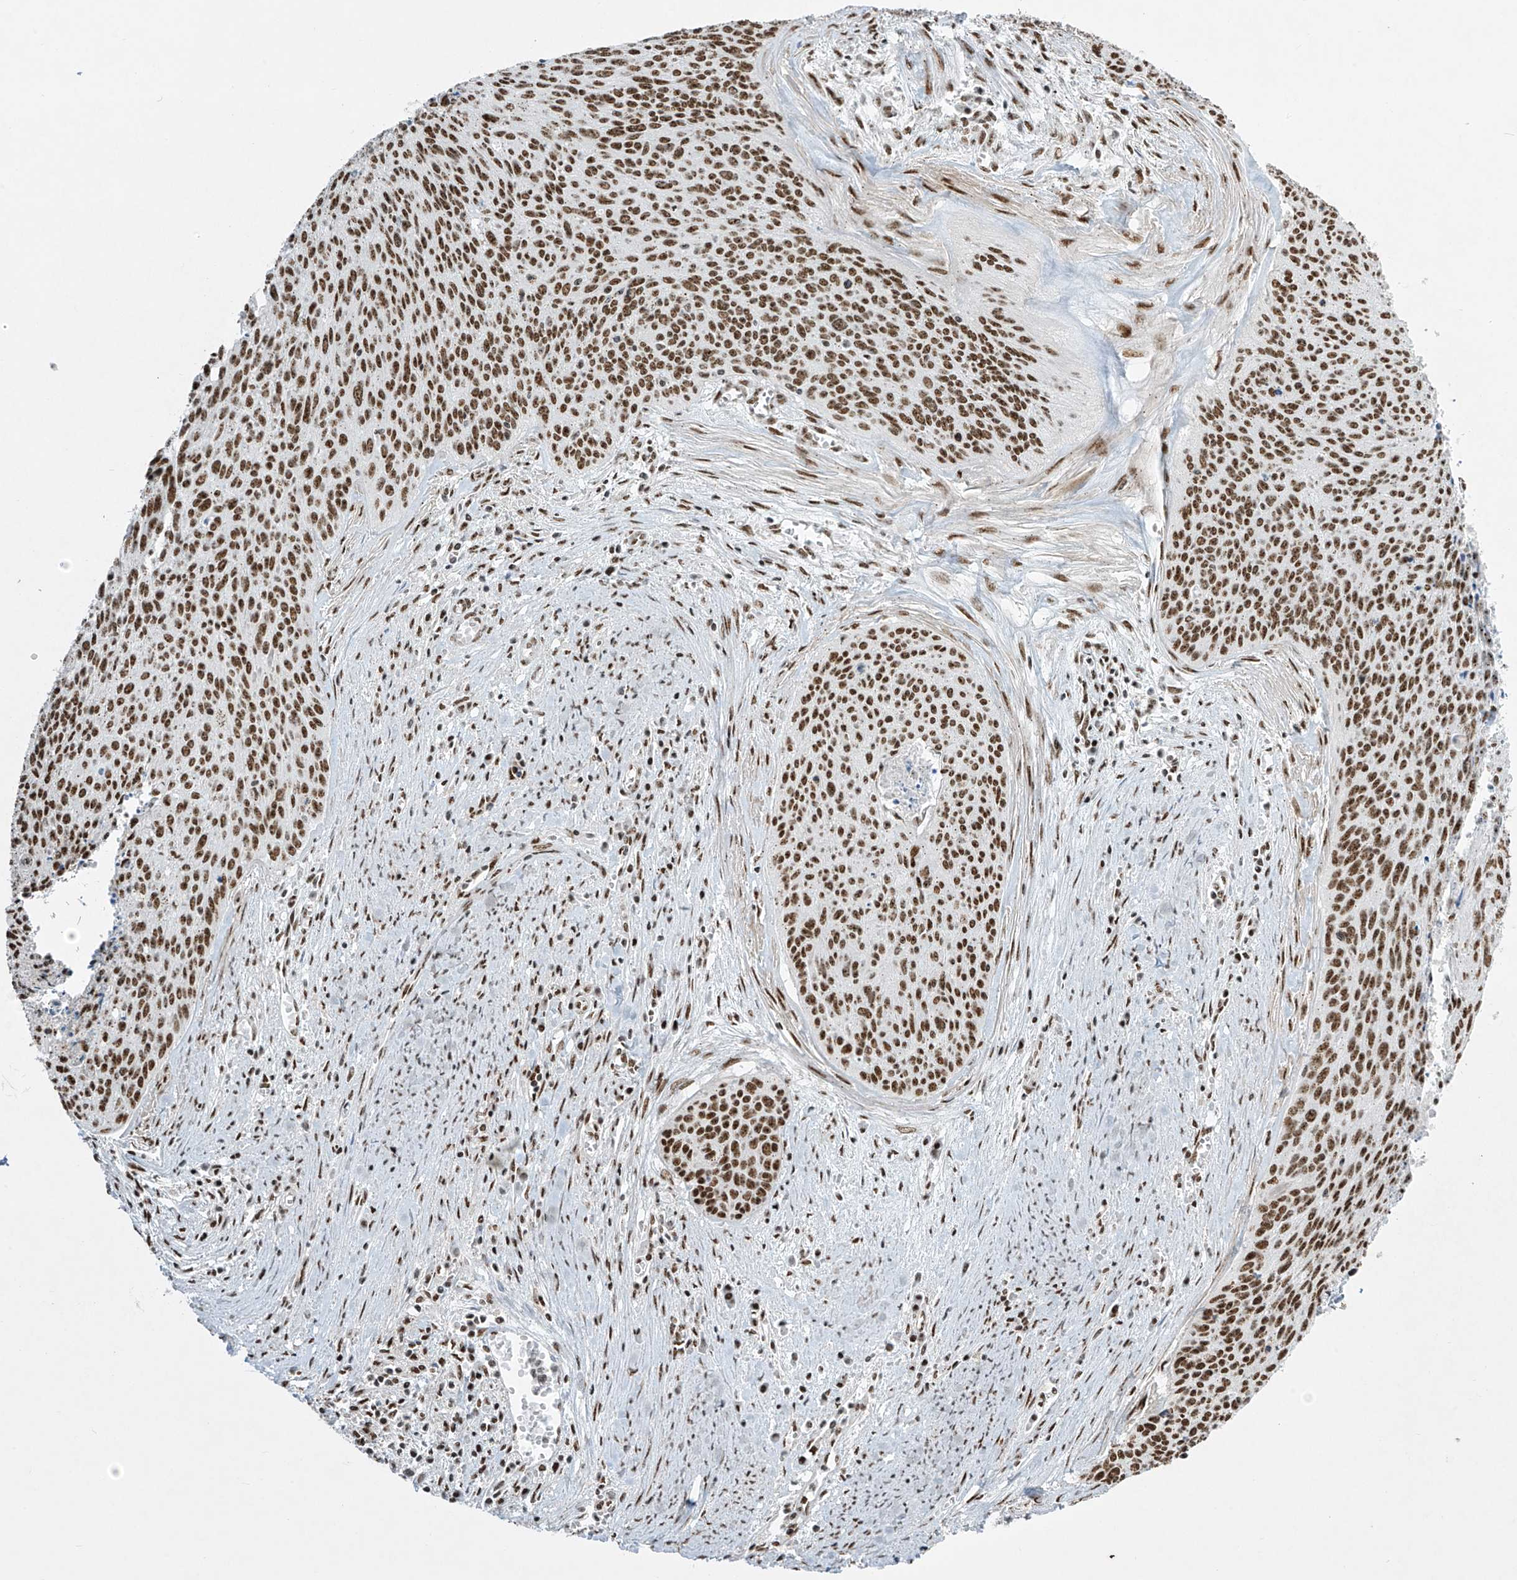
{"staining": {"intensity": "strong", "quantity": ">75%", "location": "nuclear"}, "tissue": "cervical cancer", "cell_type": "Tumor cells", "image_type": "cancer", "snomed": [{"axis": "morphology", "description": "Squamous cell carcinoma, NOS"}, {"axis": "topography", "description": "Cervix"}], "caption": "Approximately >75% of tumor cells in human cervical cancer exhibit strong nuclear protein expression as visualized by brown immunohistochemical staining.", "gene": "MS4A6A", "patient": {"sex": "female", "age": 55}}